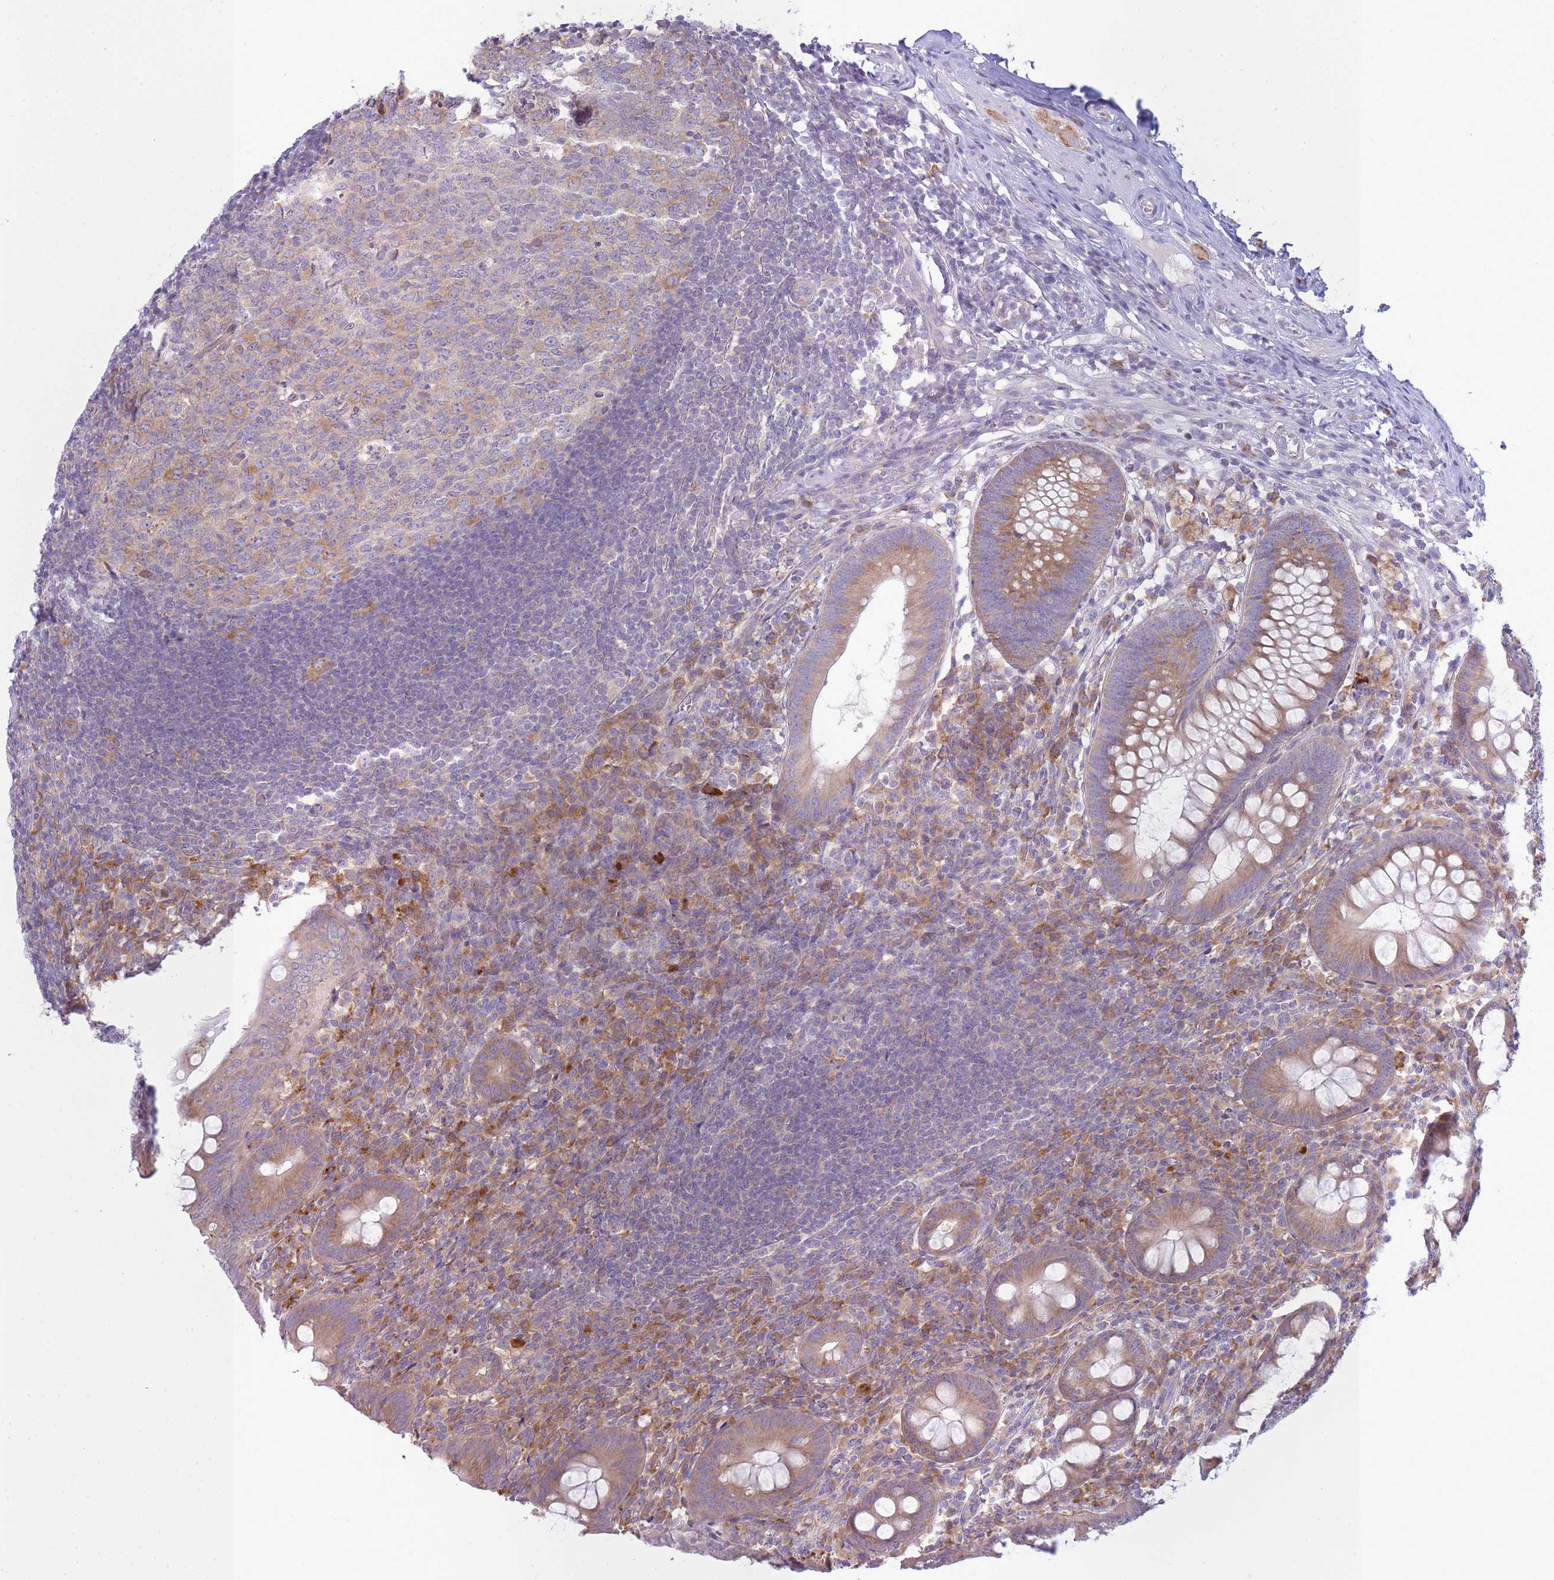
{"staining": {"intensity": "moderate", "quantity": ">75%", "location": "cytoplasmic/membranous"}, "tissue": "appendix", "cell_type": "Glandular cells", "image_type": "normal", "snomed": [{"axis": "morphology", "description": "Normal tissue, NOS"}, {"axis": "topography", "description": "Appendix"}], "caption": "Appendix stained for a protein shows moderate cytoplasmic/membranous positivity in glandular cells. Using DAB (brown) and hematoxylin (blue) stains, captured at high magnification using brightfield microscopy.", "gene": "OR5L1", "patient": {"sex": "male", "age": 56}}